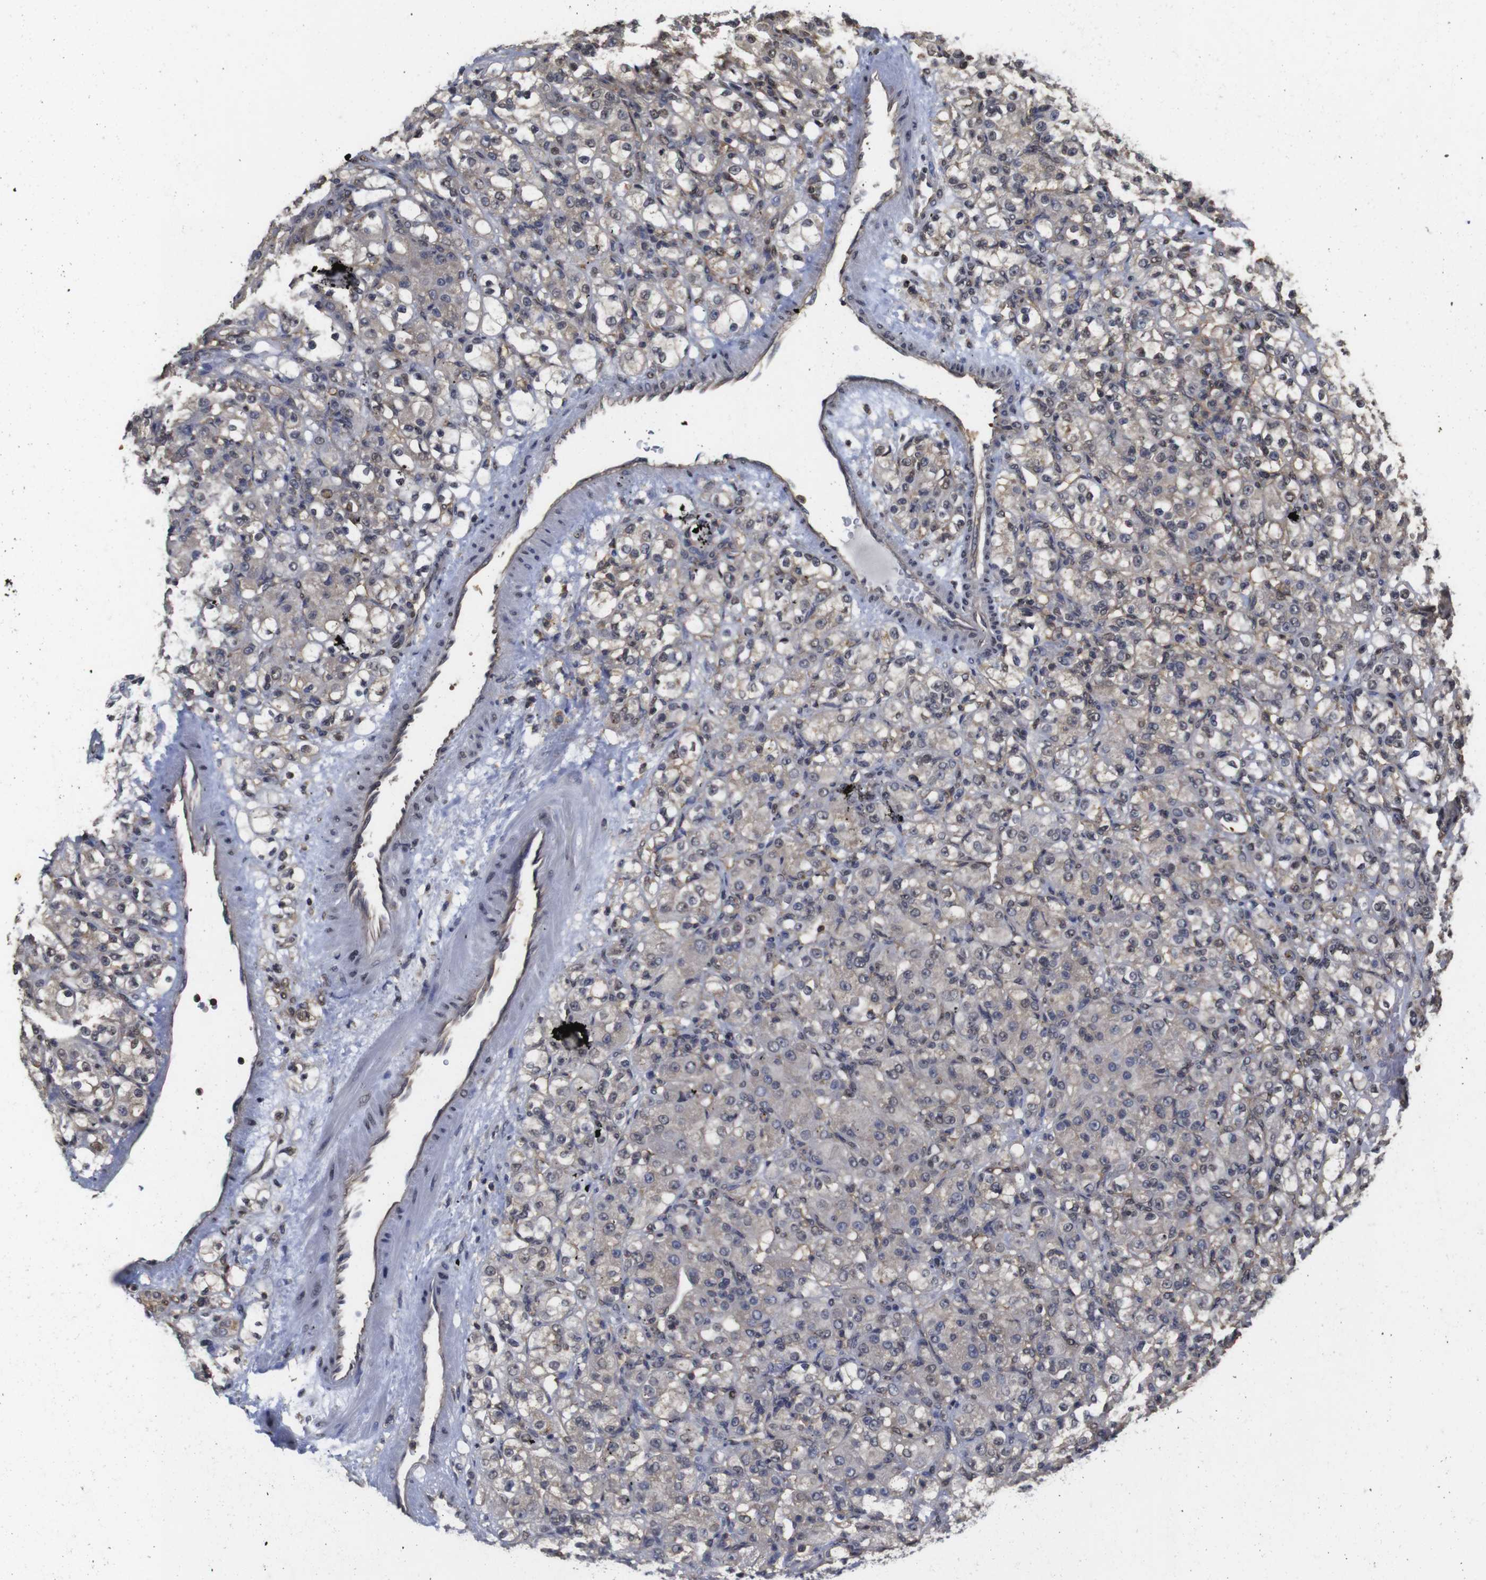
{"staining": {"intensity": "weak", "quantity": "25%-75%", "location": "cytoplasmic/membranous,nuclear"}, "tissue": "renal cancer", "cell_type": "Tumor cells", "image_type": "cancer", "snomed": [{"axis": "morphology", "description": "Adenocarcinoma, NOS"}, {"axis": "topography", "description": "Kidney"}], "caption": "Brown immunohistochemical staining in human adenocarcinoma (renal) reveals weak cytoplasmic/membranous and nuclear staining in approximately 25%-75% of tumor cells. The staining was performed using DAB to visualize the protein expression in brown, while the nuclei were stained in blue with hematoxylin (Magnification: 20x).", "gene": "SUMO3", "patient": {"sex": "male", "age": 61}}